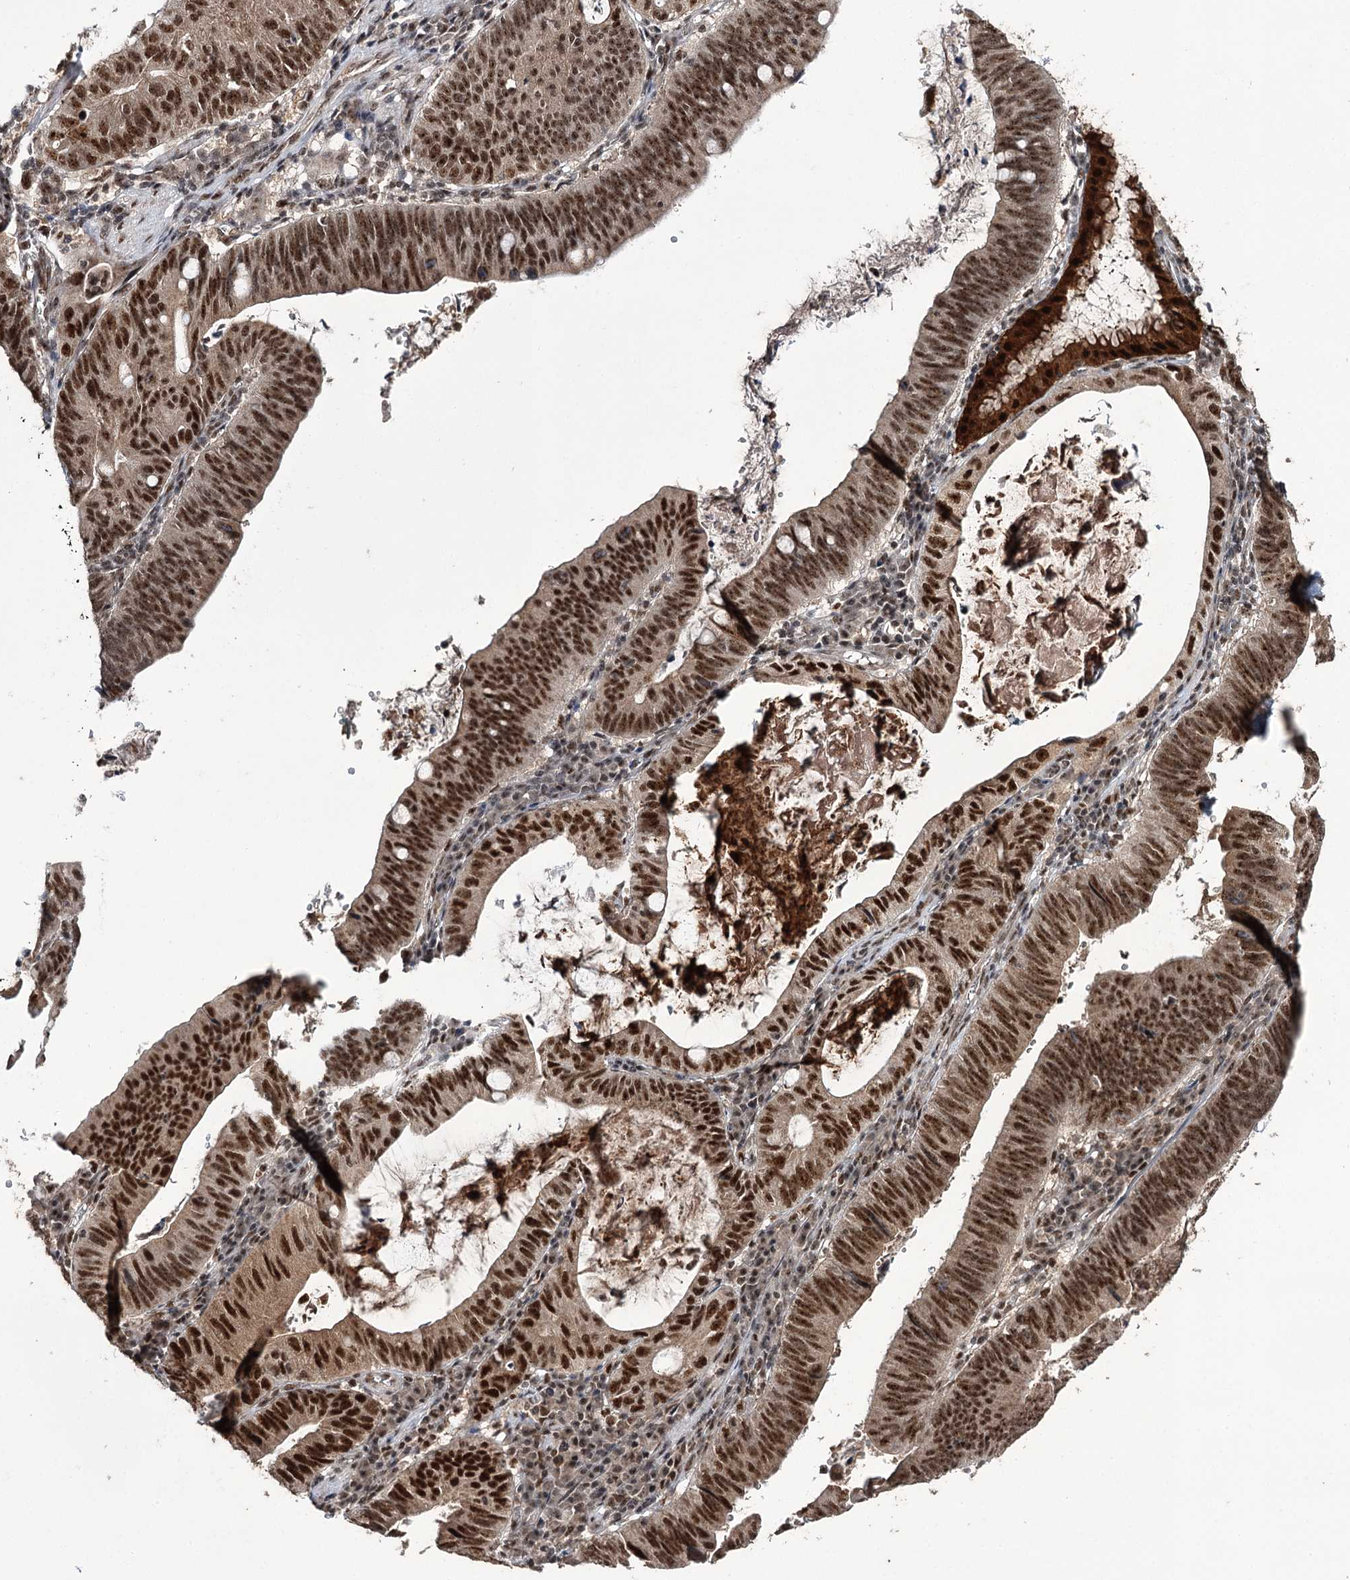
{"staining": {"intensity": "strong", "quantity": ">75%", "location": "nuclear"}, "tissue": "stomach cancer", "cell_type": "Tumor cells", "image_type": "cancer", "snomed": [{"axis": "morphology", "description": "Adenocarcinoma, NOS"}, {"axis": "topography", "description": "Stomach"}], "caption": "Protein expression analysis of stomach cancer reveals strong nuclear positivity in approximately >75% of tumor cells.", "gene": "ERCC3", "patient": {"sex": "male", "age": 59}}